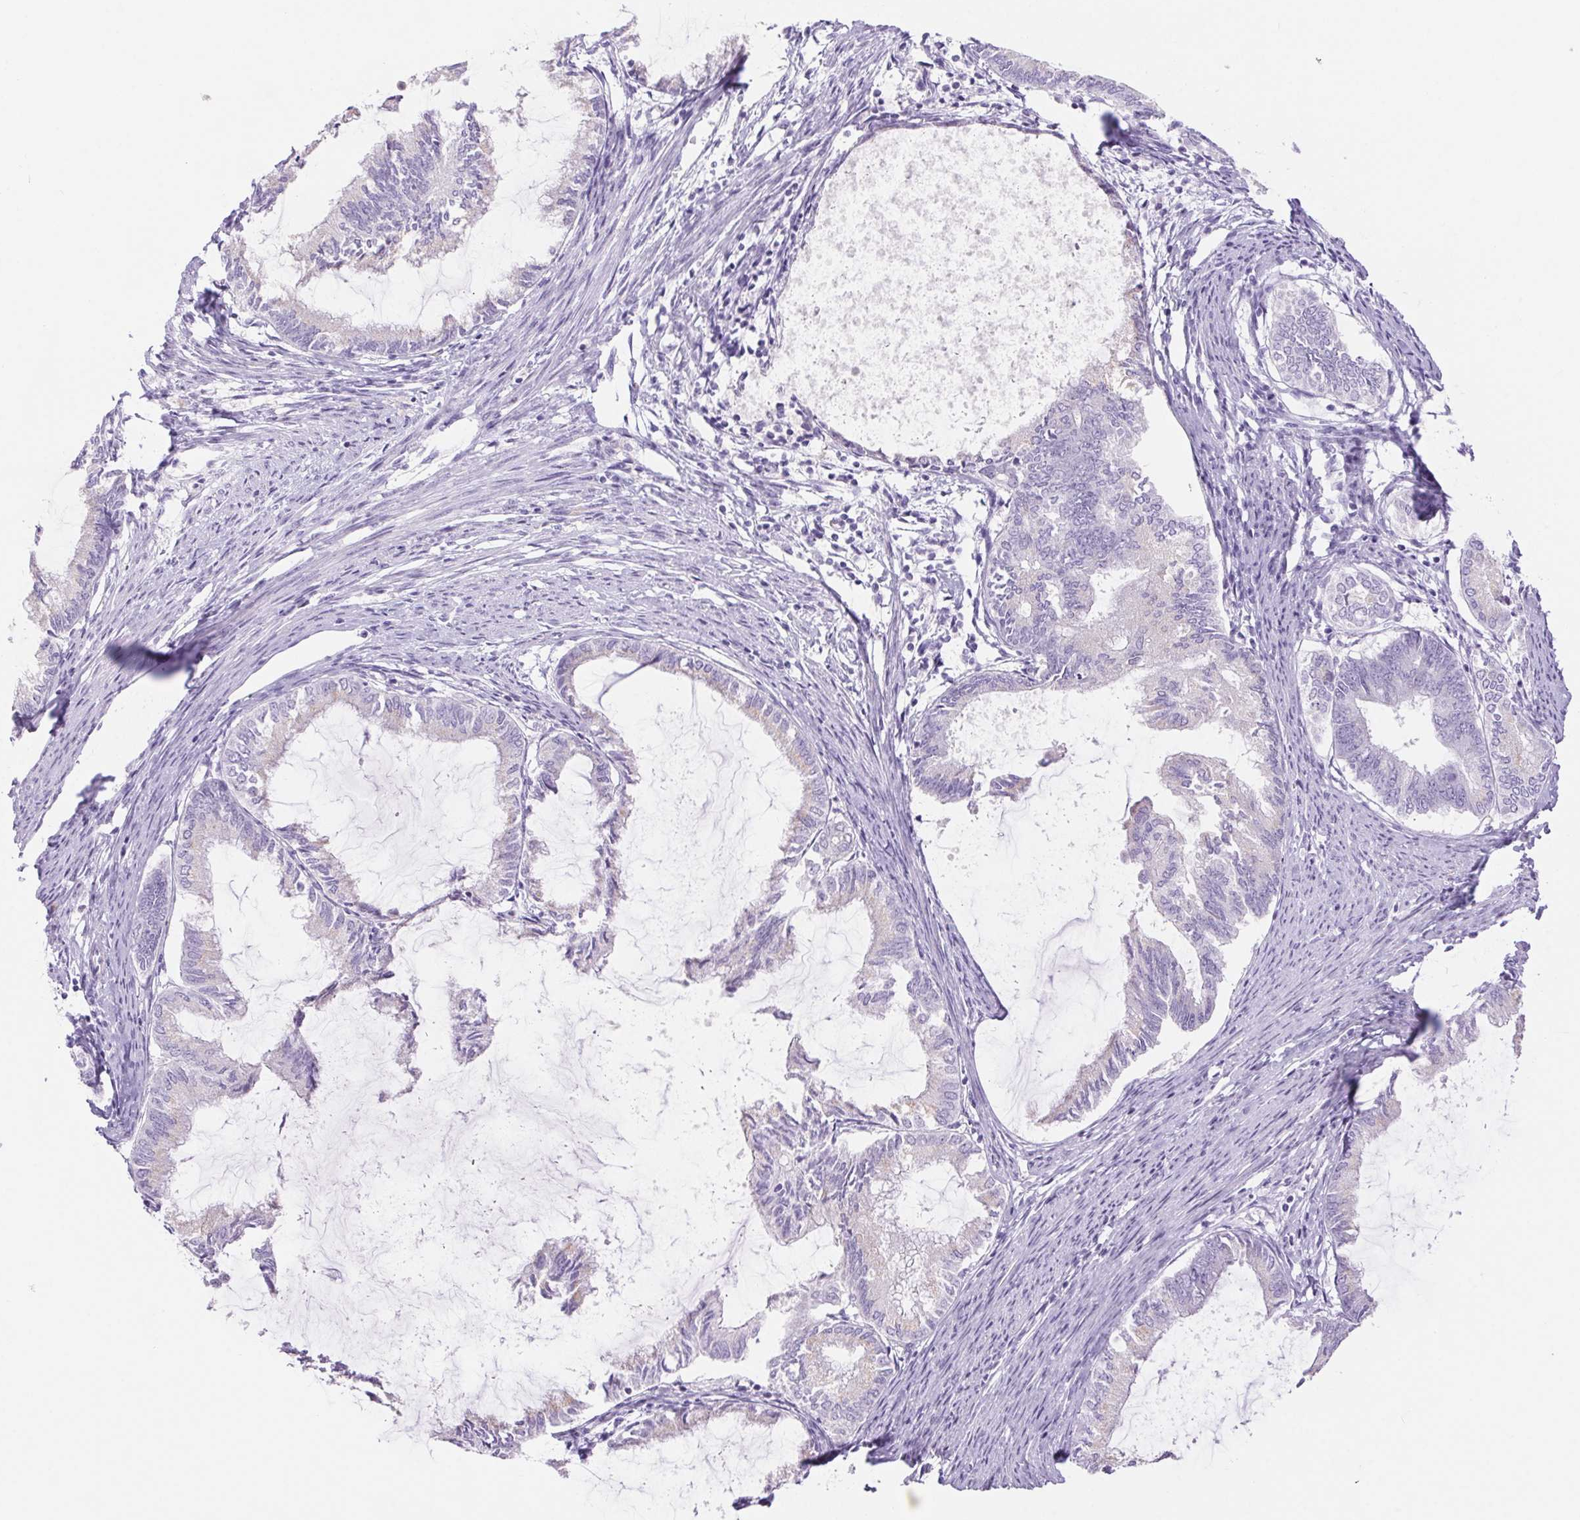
{"staining": {"intensity": "negative", "quantity": "none", "location": "none"}, "tissue": "endometrial cancer", "cell_type": "Tumor cells", "image_type": "cancer", "snomed": [{"axis": "morphology", "description": "Adenocarcinoma, NOS"}, {"axis": "topography", "description": "Endometrium"}], "caption": "There is no significant positivity in tumor cells of endometrial adenocarcinoma.", "gene": "ERP27", "patient": {"sex": "female", "age": 86}}